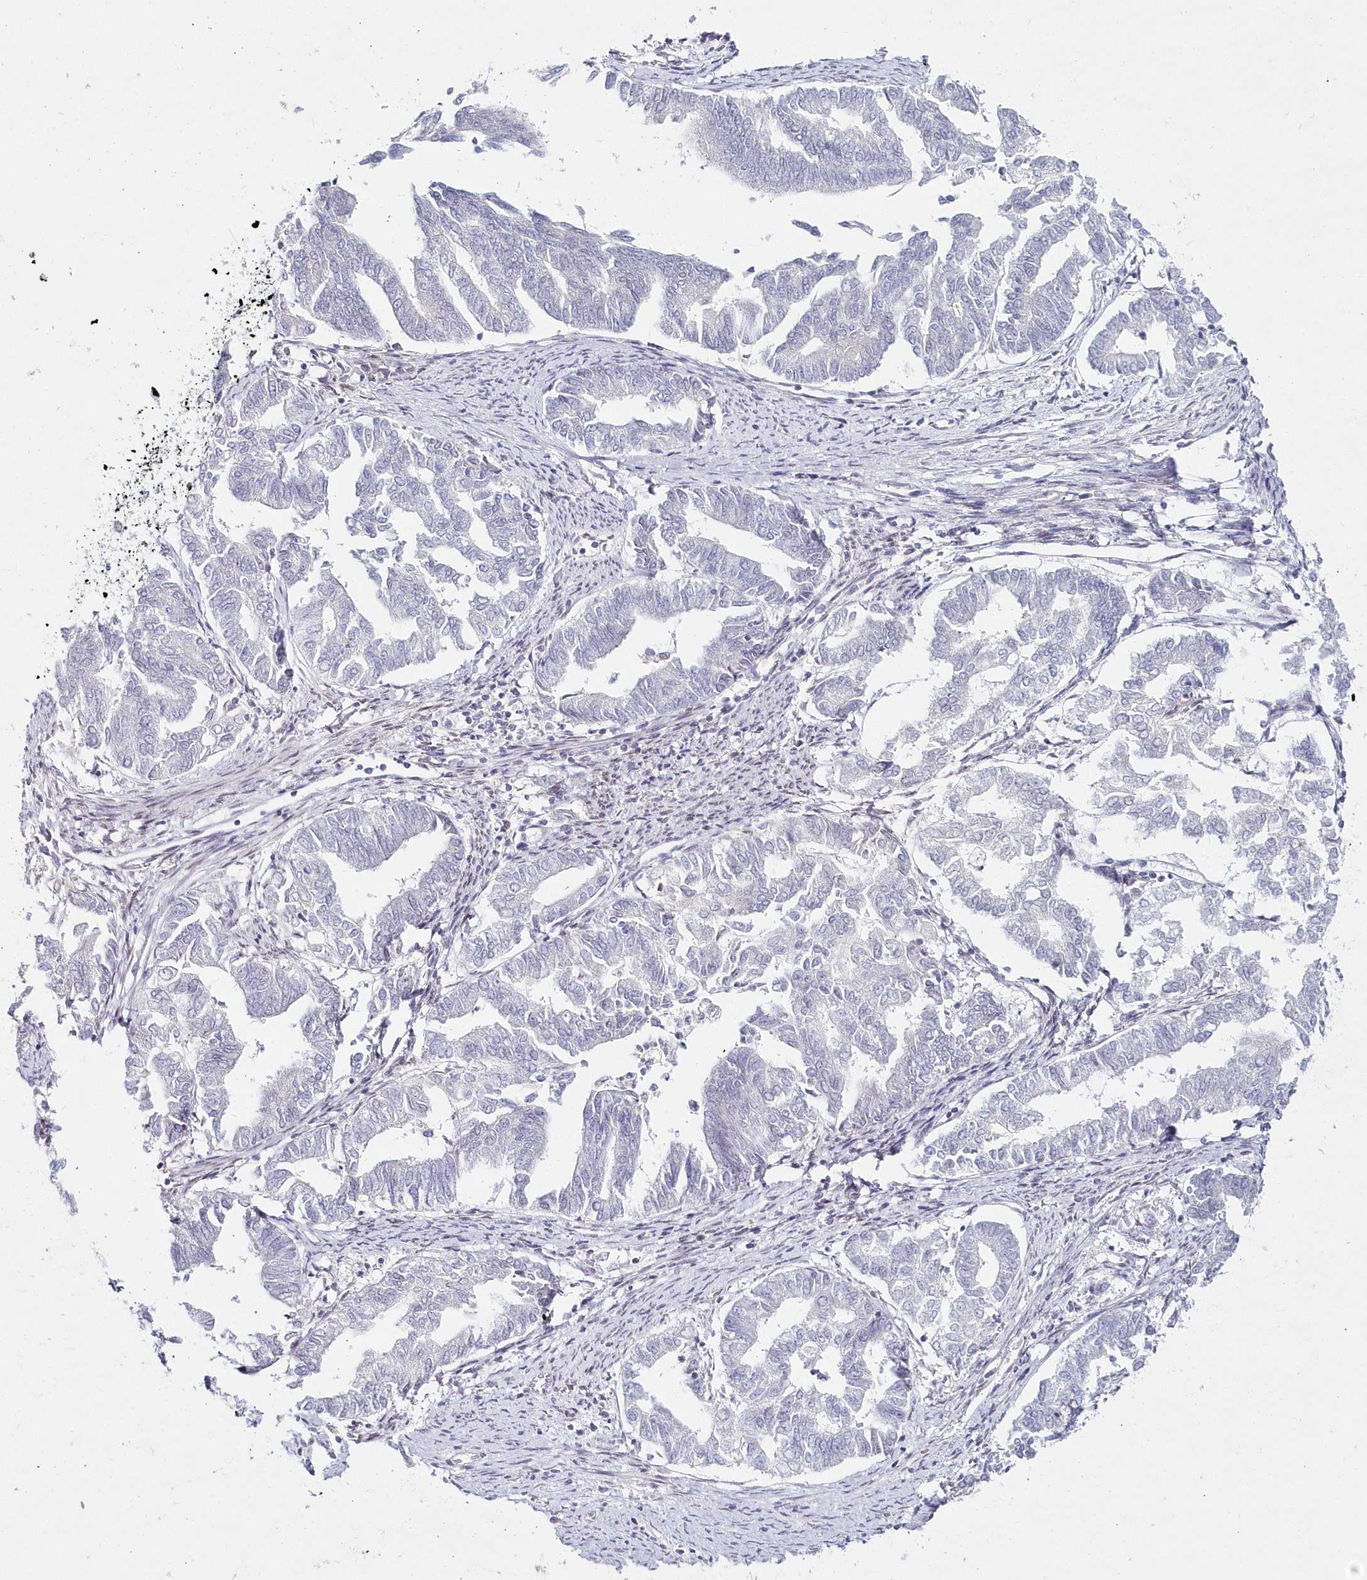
{"staining": {"intensity": "negative", "quantity": "none", "location": "none"}, "tissue": "endometrial cancer", "cell_type": "Tumor cells", "image_type": "cancer", "snomed": [{"axis": "morphology", "description": "Adenocarcinoma, NOS"}, {"axis": "topography", "description": "Endometrium"}], "caption": "Endometrial adenocarcinoma was stained to show a protein in brown. There is no significant expression in tumor cells. The staining was performed using DAB to visualize the protein expression in brown, while the nuclei were stained in blue with hematoxylin (Magnification: 20x).", "gene": "HYCC2", "patient": {"sex": "female", "age": 79}}